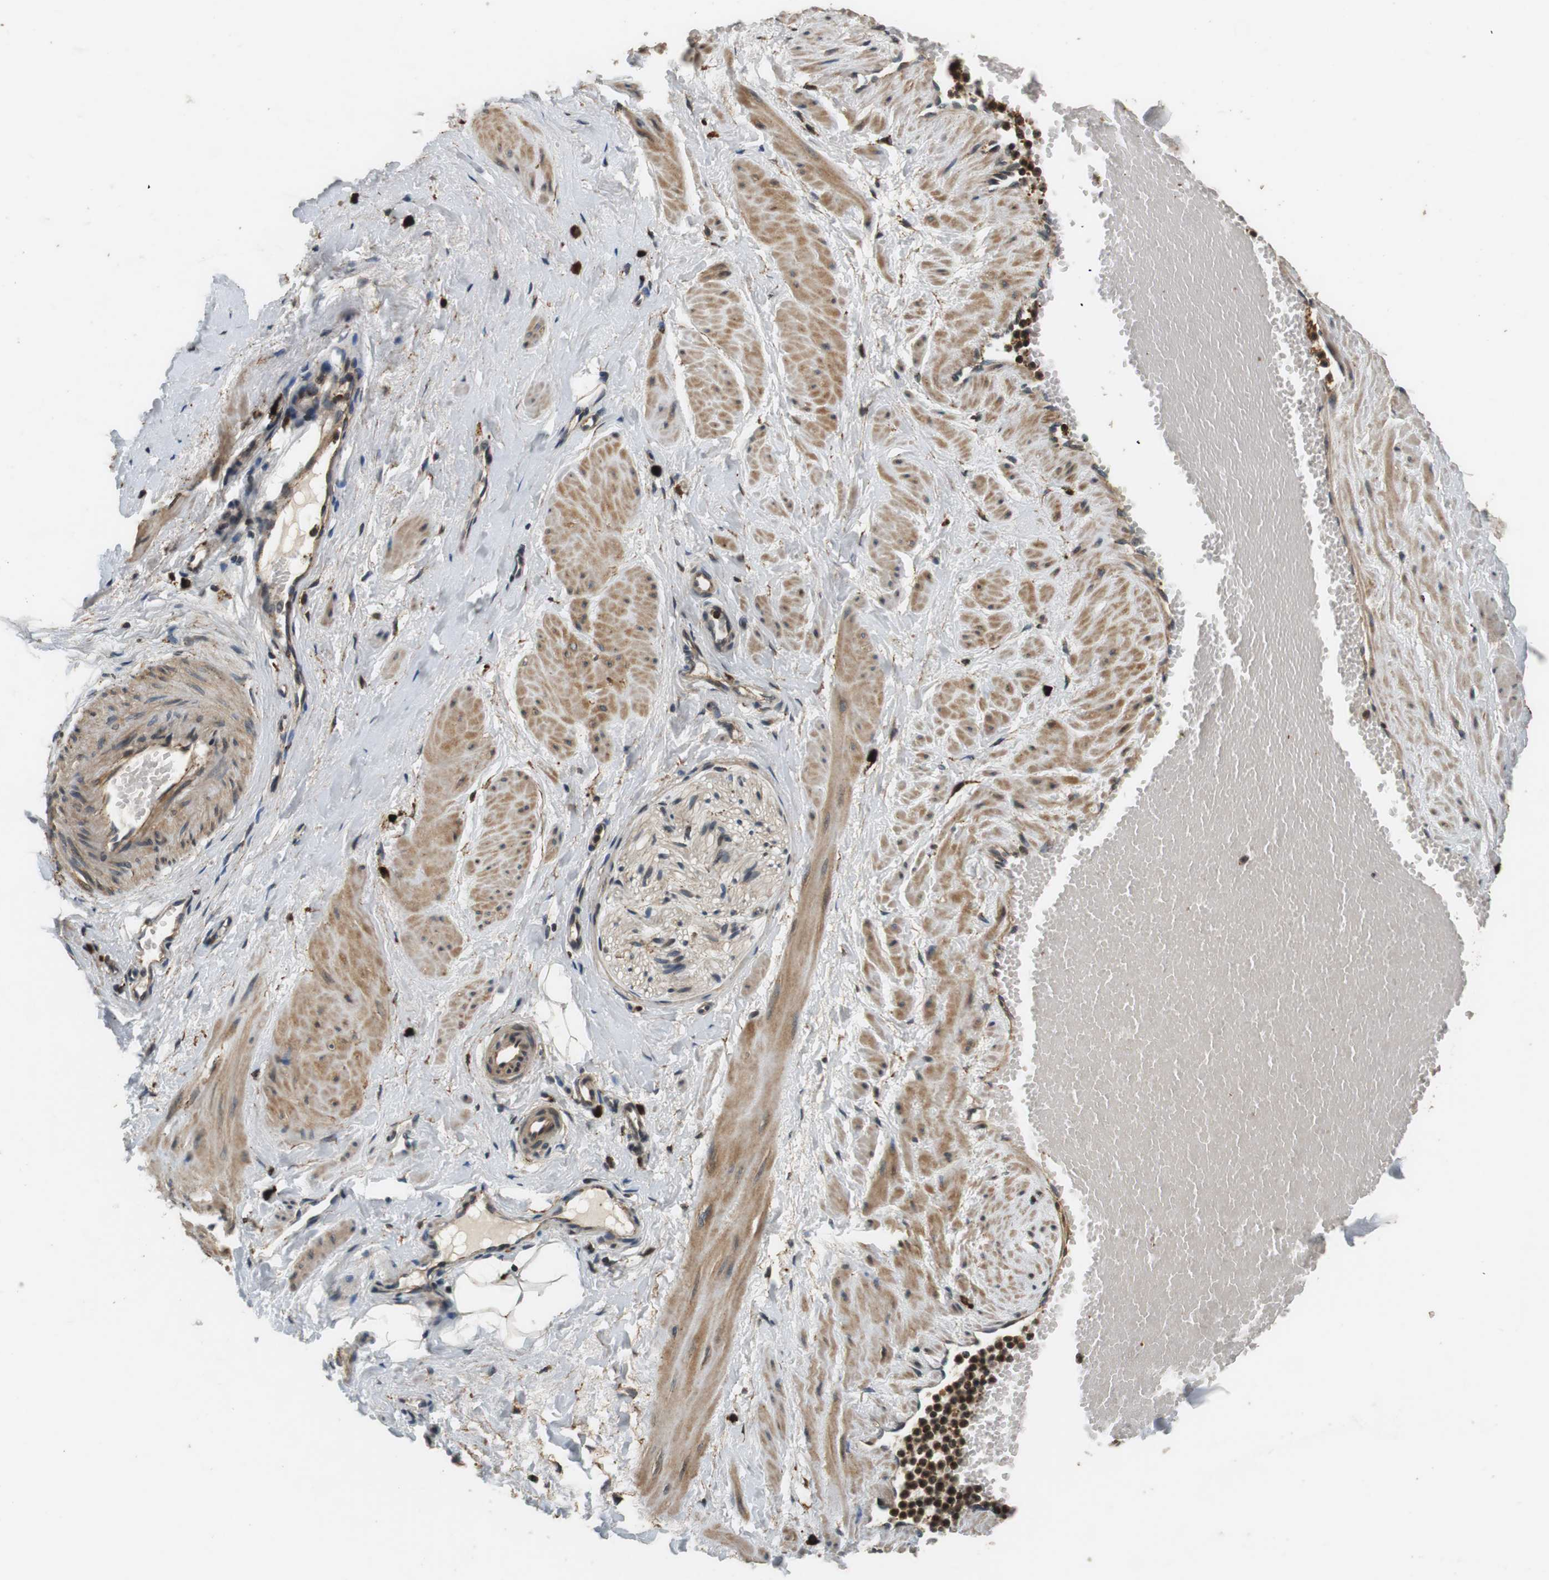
{"staining": {"intensity": "moderate", "quantity": "25%-75%", "location": "cytoplasmic/membranous"}, "tissue": "adipose tissue", "cell_type": "Adipocytes", "image_type": "normal", "snomed": [{"axis": "morphology", "description": "Normal tissue, NOS"}, {"axis": "topography", "description": "Soft tissue"}, {"axis": "topography", "description": "Vascular tissue"}], "caption": "Adipose tissue stained with immunohistochemistry displays moderate cytoplasmic/membranous positivity in approximately 25%-75% of adipocytes.", "gene": "TXNRD1", "patient": {"sex": "female", "age": 35}}